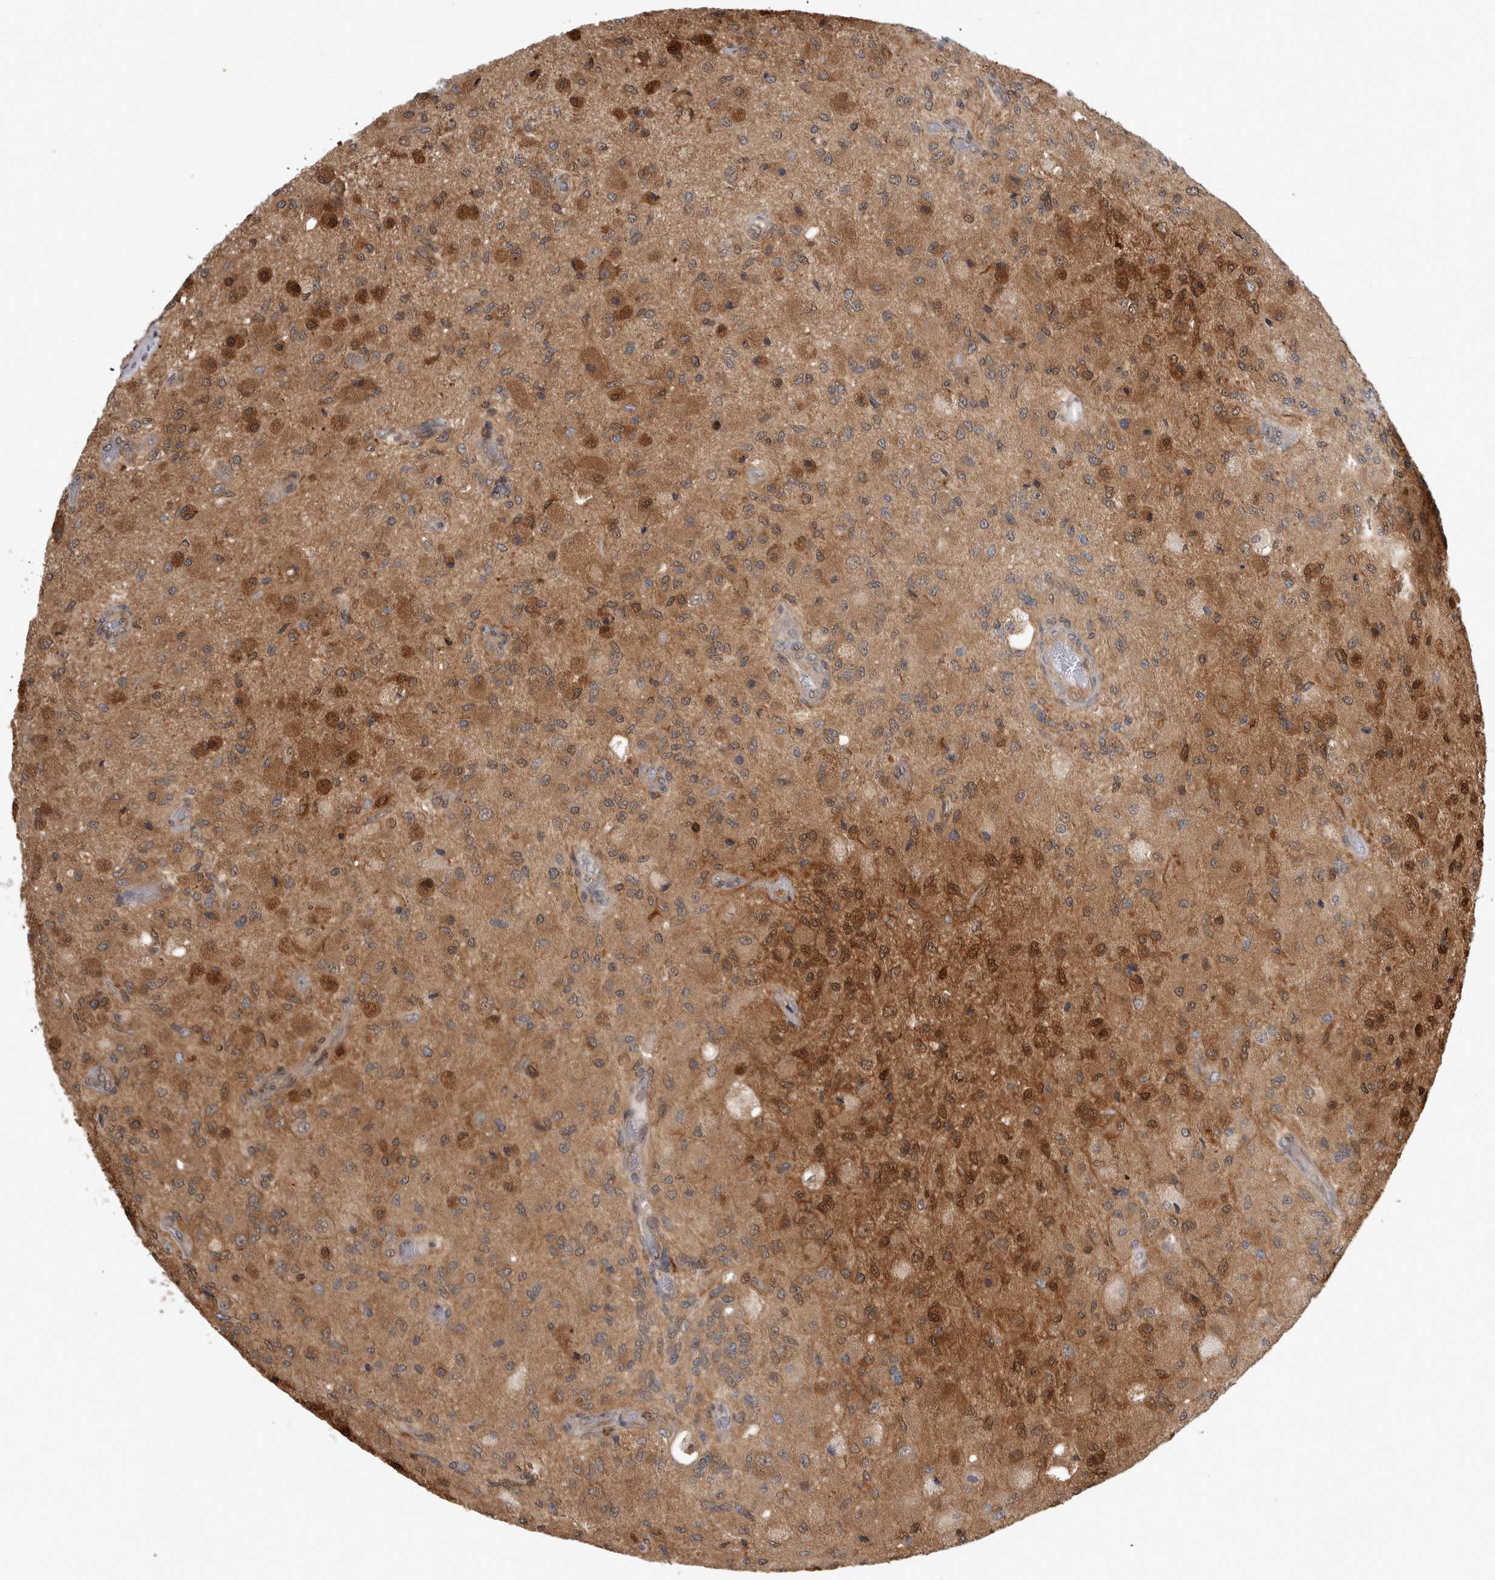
{"staining": {"intensity": "moderate", "quantity": ">75%", "location": "cytoplasmic/membranous"}, "tissue": "glioma", "cell_type": "Tumor cells", "image_type": "cancer", "snomed": [{"axis": "morphology", "description": "Normal tissue, NOS"}, {"axis": "morphology", "description": "Glioma, malignant, High grade"}, {"axis": "topography", "description": "Cerebral cortex"}], "caption": "Tumor cells demonstrate moderate cytoplasmic/membranous staining in about >75% of cells in glioma. The staining was performed using DAB, with brown indicating positive protein expression. Nuclei are stained blue with hematoxylin.", "gene": "ASTN2", "patient": {"sex": "male", "age": 77}}